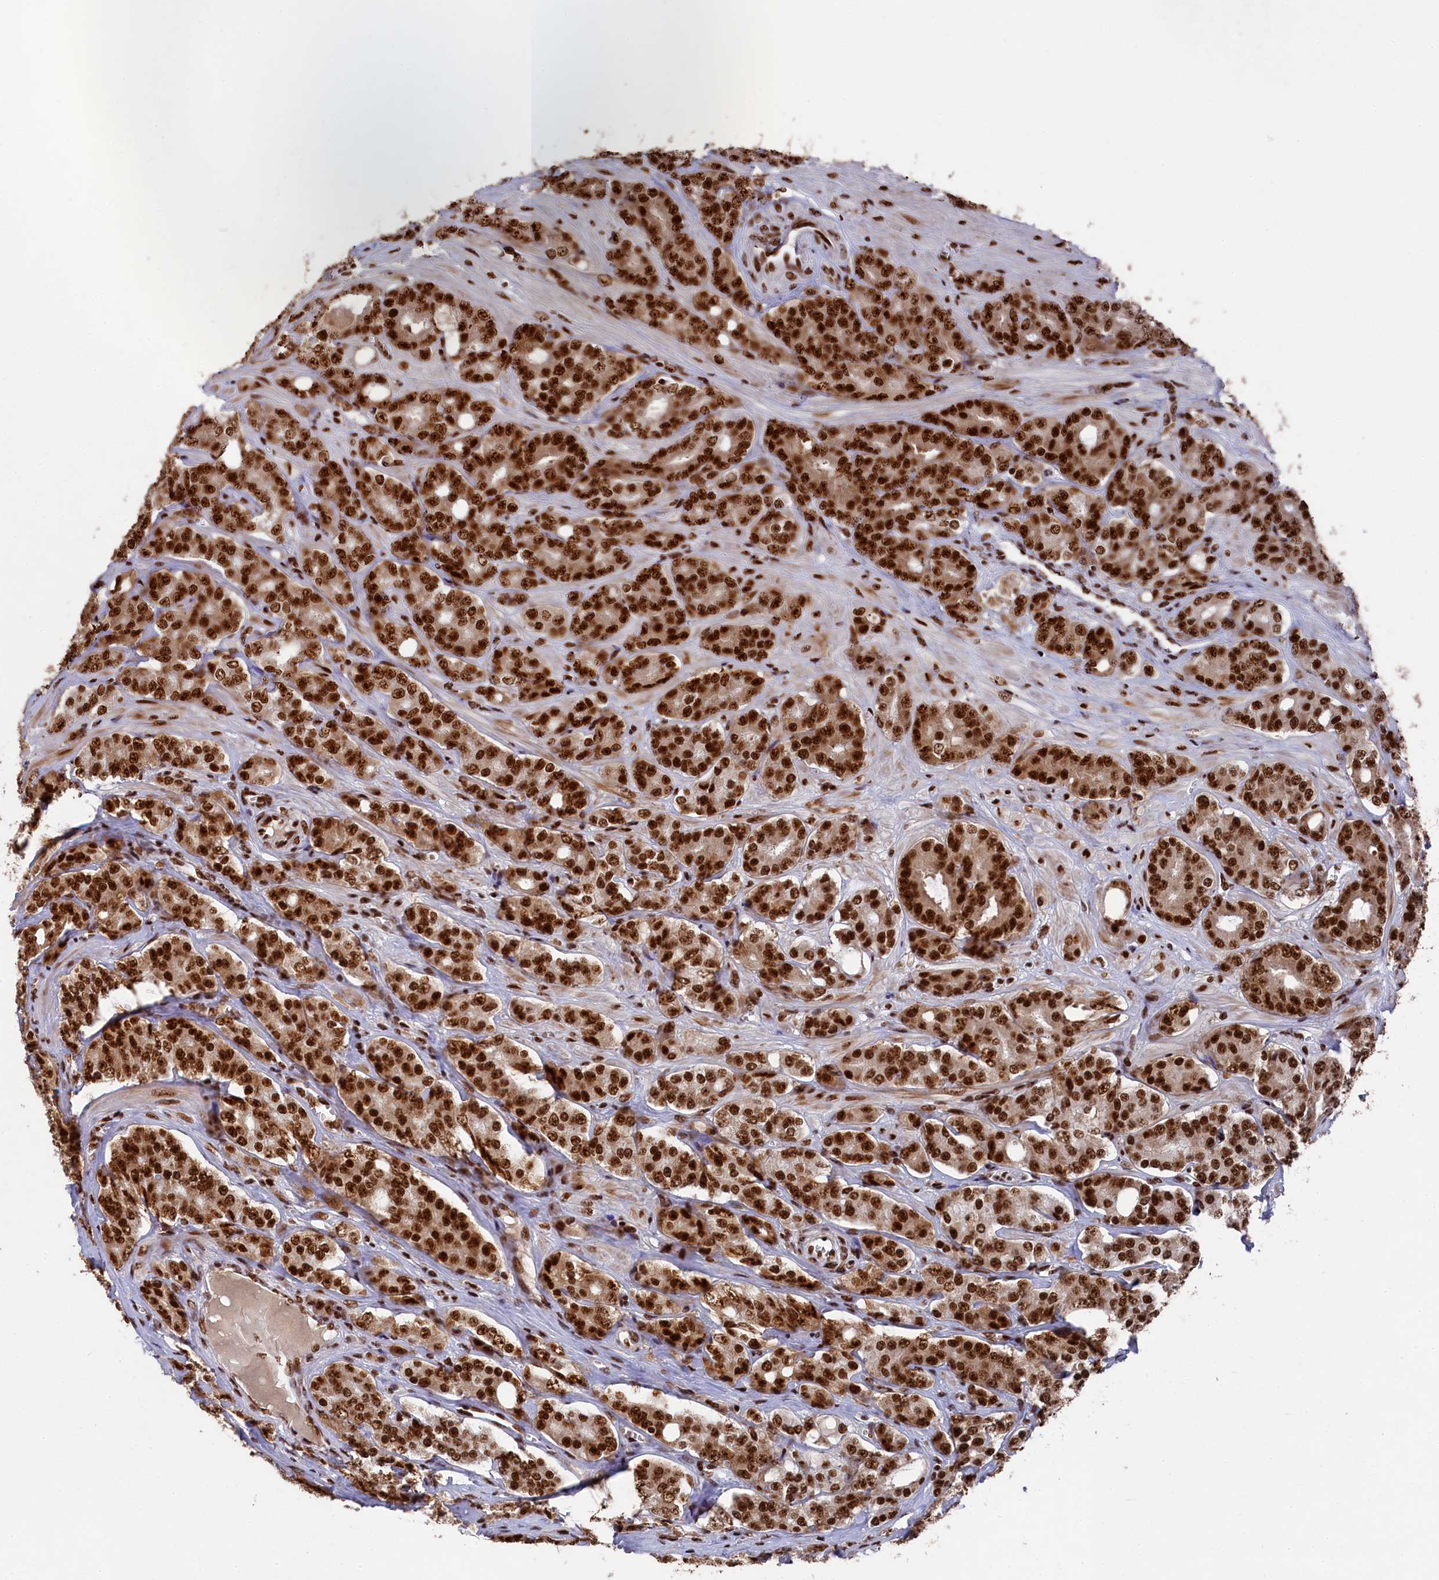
{"staining": {"intensity": "strong", "quantity": ">75%", "location": "nuclear"}, "tissue": "prostate cancer", "cell_type": "Tumor cells", "image_type": "cancer", "snomed": [{"axis": "morphology", "description": "Adenocarcinoma, High grade"}, {"axis": "topography", "description": "Prostate"}], "caption": "Protein analysis of prostate cancer tissue demonstrates strong nuclear staining in approximately >75% of tumor cells.", "gene": "PRPF31", "patient": {"sex": "male", "age": 62}}